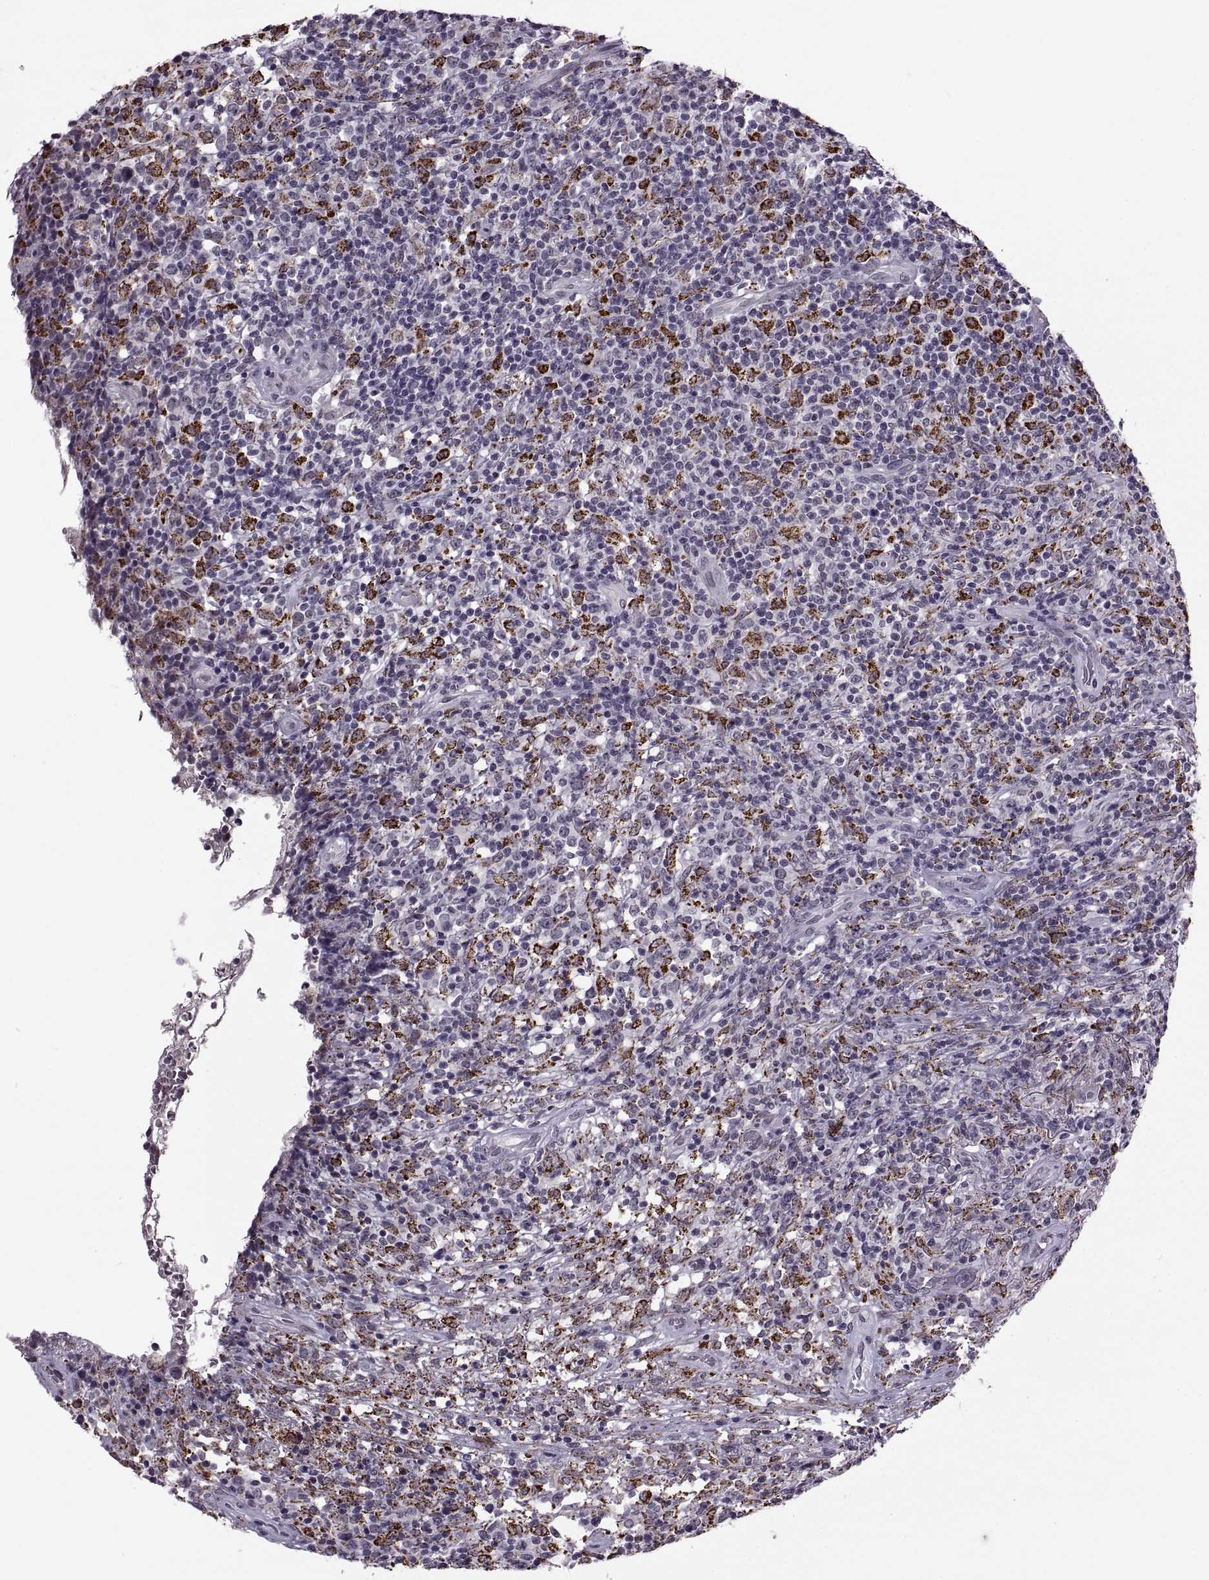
{"staining": {"intensity": "negative", "quantity": "none", "location": "none"}, "tissue": "lymphoma", "cell_type": "Tumor cells", "image_type": "cancer", "snomed": [{"axis": "morphology", "description": "Malignant lymphoma, non-Hodgkin's type, High grade"}, {"axis": "topography", "description": "Lung"}], "caption": "A histopathology image of human lymphoma is negative for staining in tumor cells.", "gene": "OTP", "patient": {"sex": "male", "age": 79}}